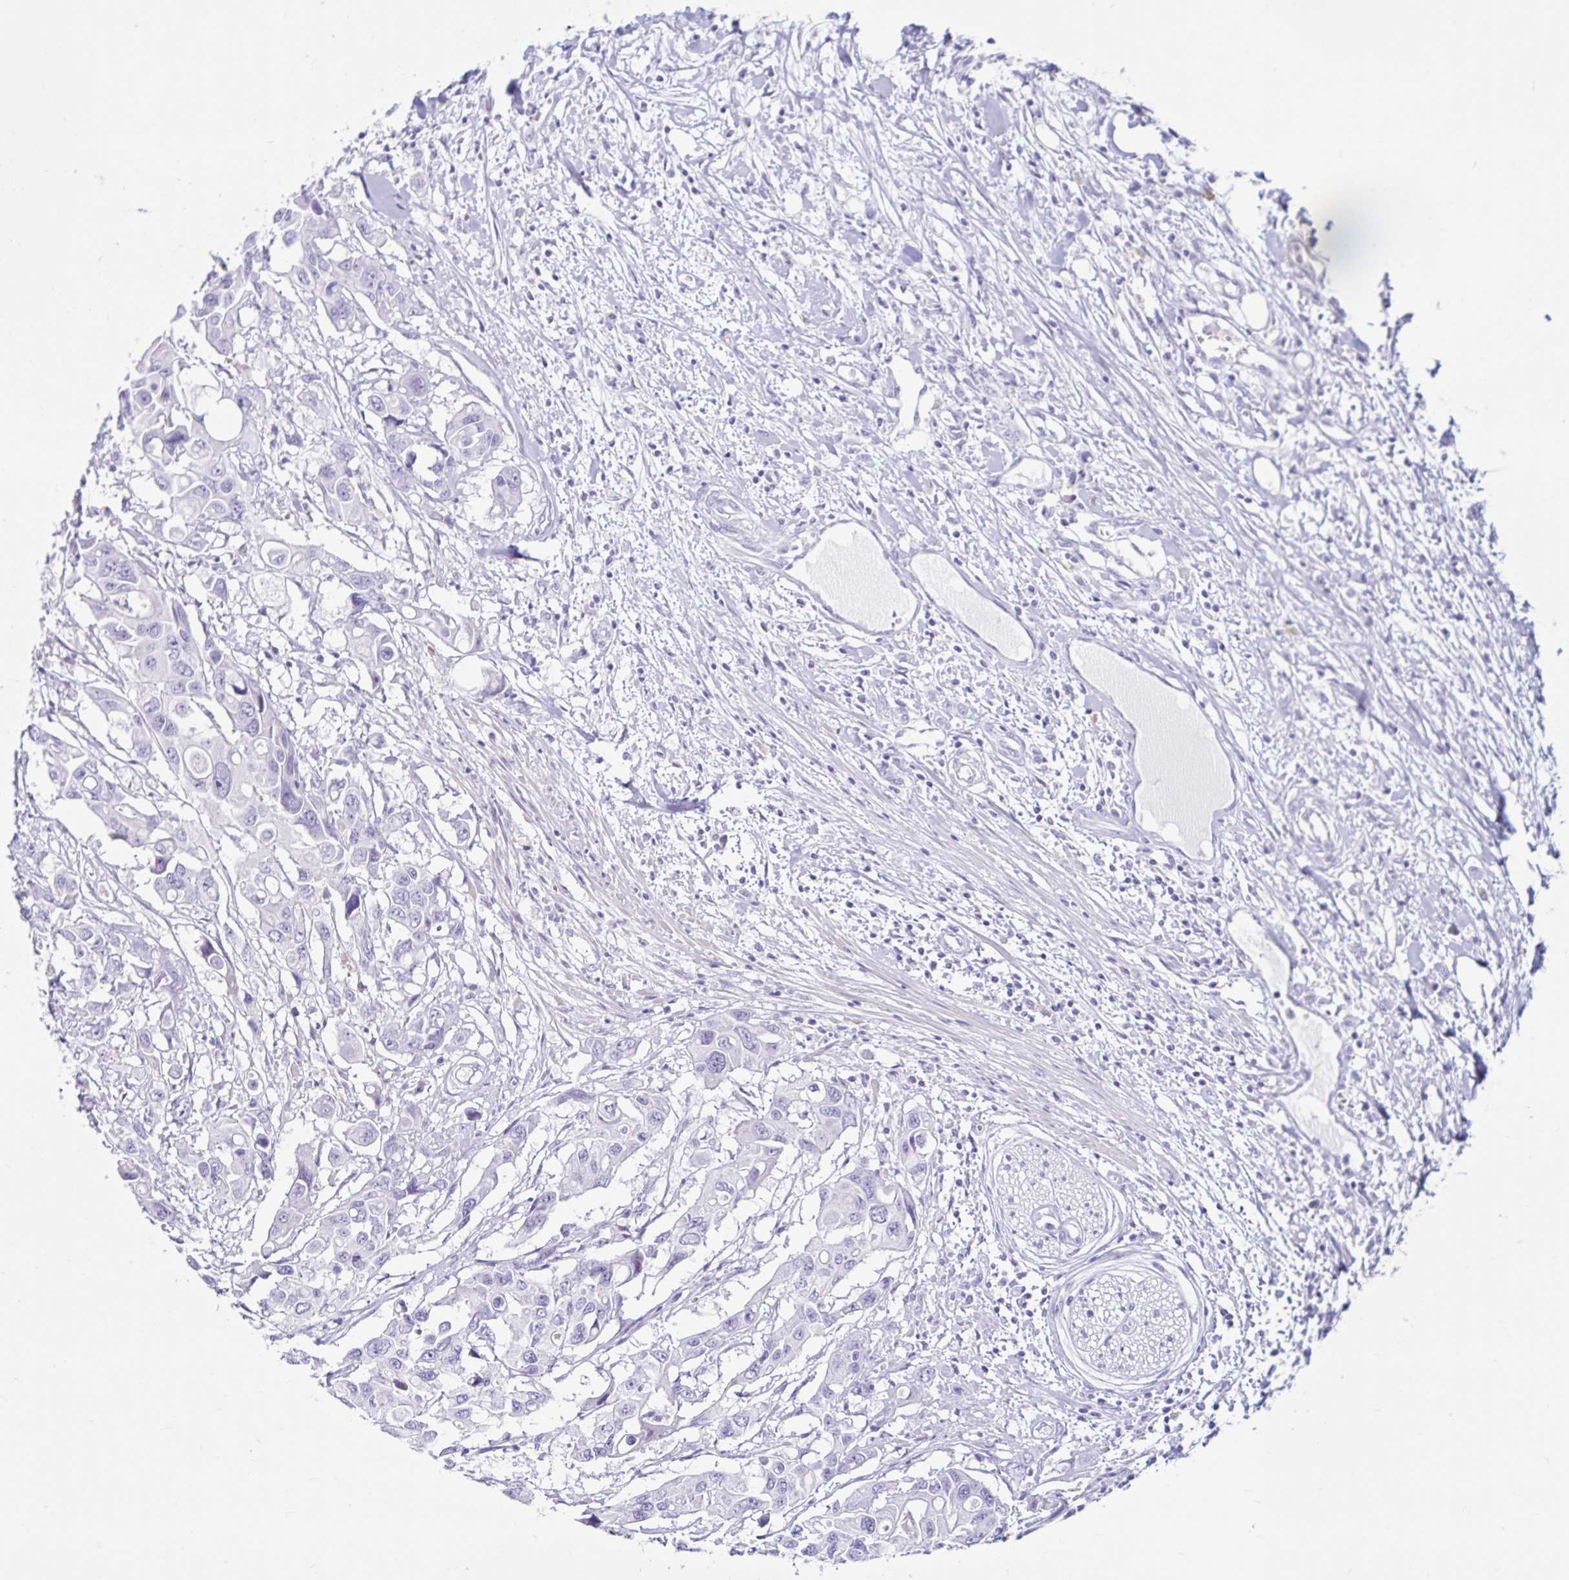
{"staining": {"intensity": "negative", "quantity": "none", "location": "none"}, "tissue": "colorectal cancer", "cell_type": "Tumor cells", "image_type": "cancer", "snomed": [{"axis": "morphology", "description": "Adenocarcinoma, NOS"}, {"axis": "topography", "description": "Colon"}], "caption": "Human adenocarcinoma (colorectal) stained for a protein using immunohistochemistry (IHC) demonstrates no expression in tumor cells.", "gene": "BEST1", "patient": {"sex": "male", "age": 77}}